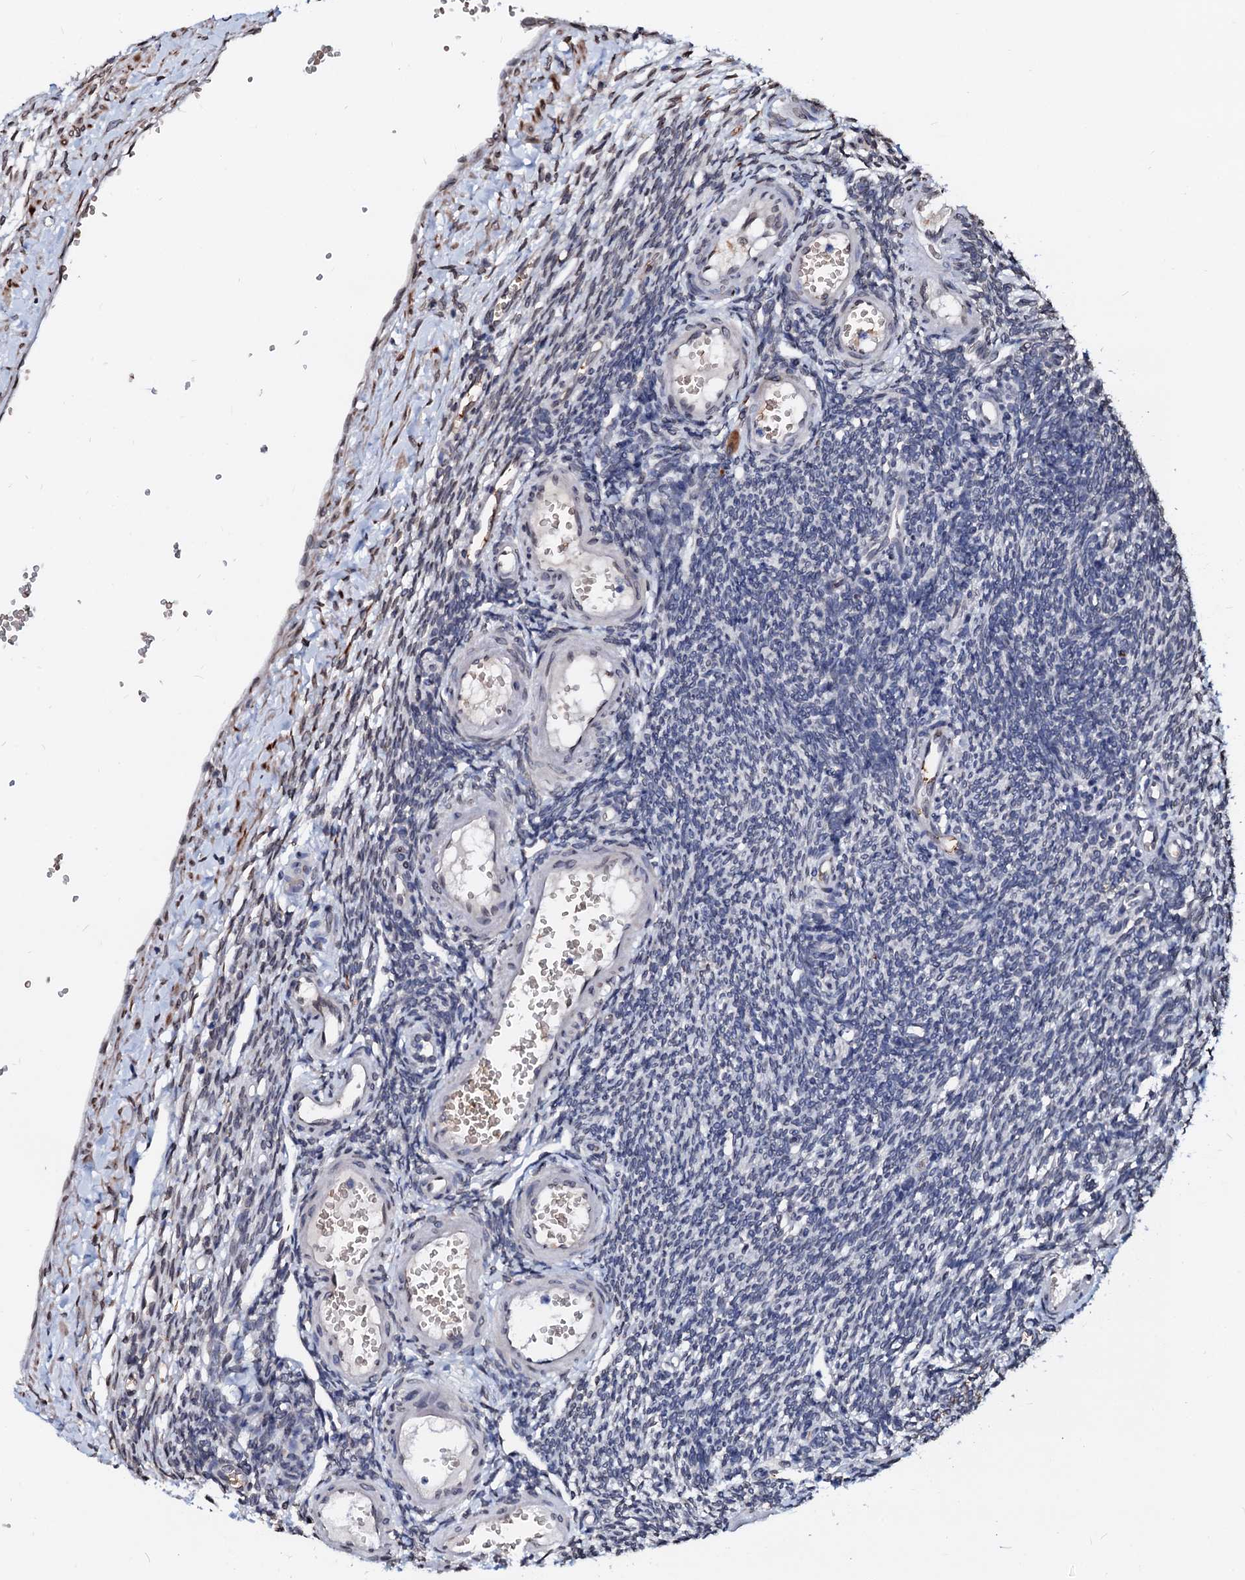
{"staining": {"intensity": "negative", "quantity": "none", "location": "none"}, "tissue": "ovary", "cell_type": "Follicle cells", "image_type": "normal", "snomed": [{"axis": "morphology", "description": "Normal tissue, NOS"}, {"axis": "morphology", "description": "Cyst, NOS"}, {"axis": "topography", "description": "Ovary"}], "caption": "DAB (3,3'-diaminobenzidine) immunohistochemical staining of unremarkable human ovary demonstrates no significant positivity in follicle cells.", "gene": "NRP2", "patient": {"sex": "female", "age": 33}}